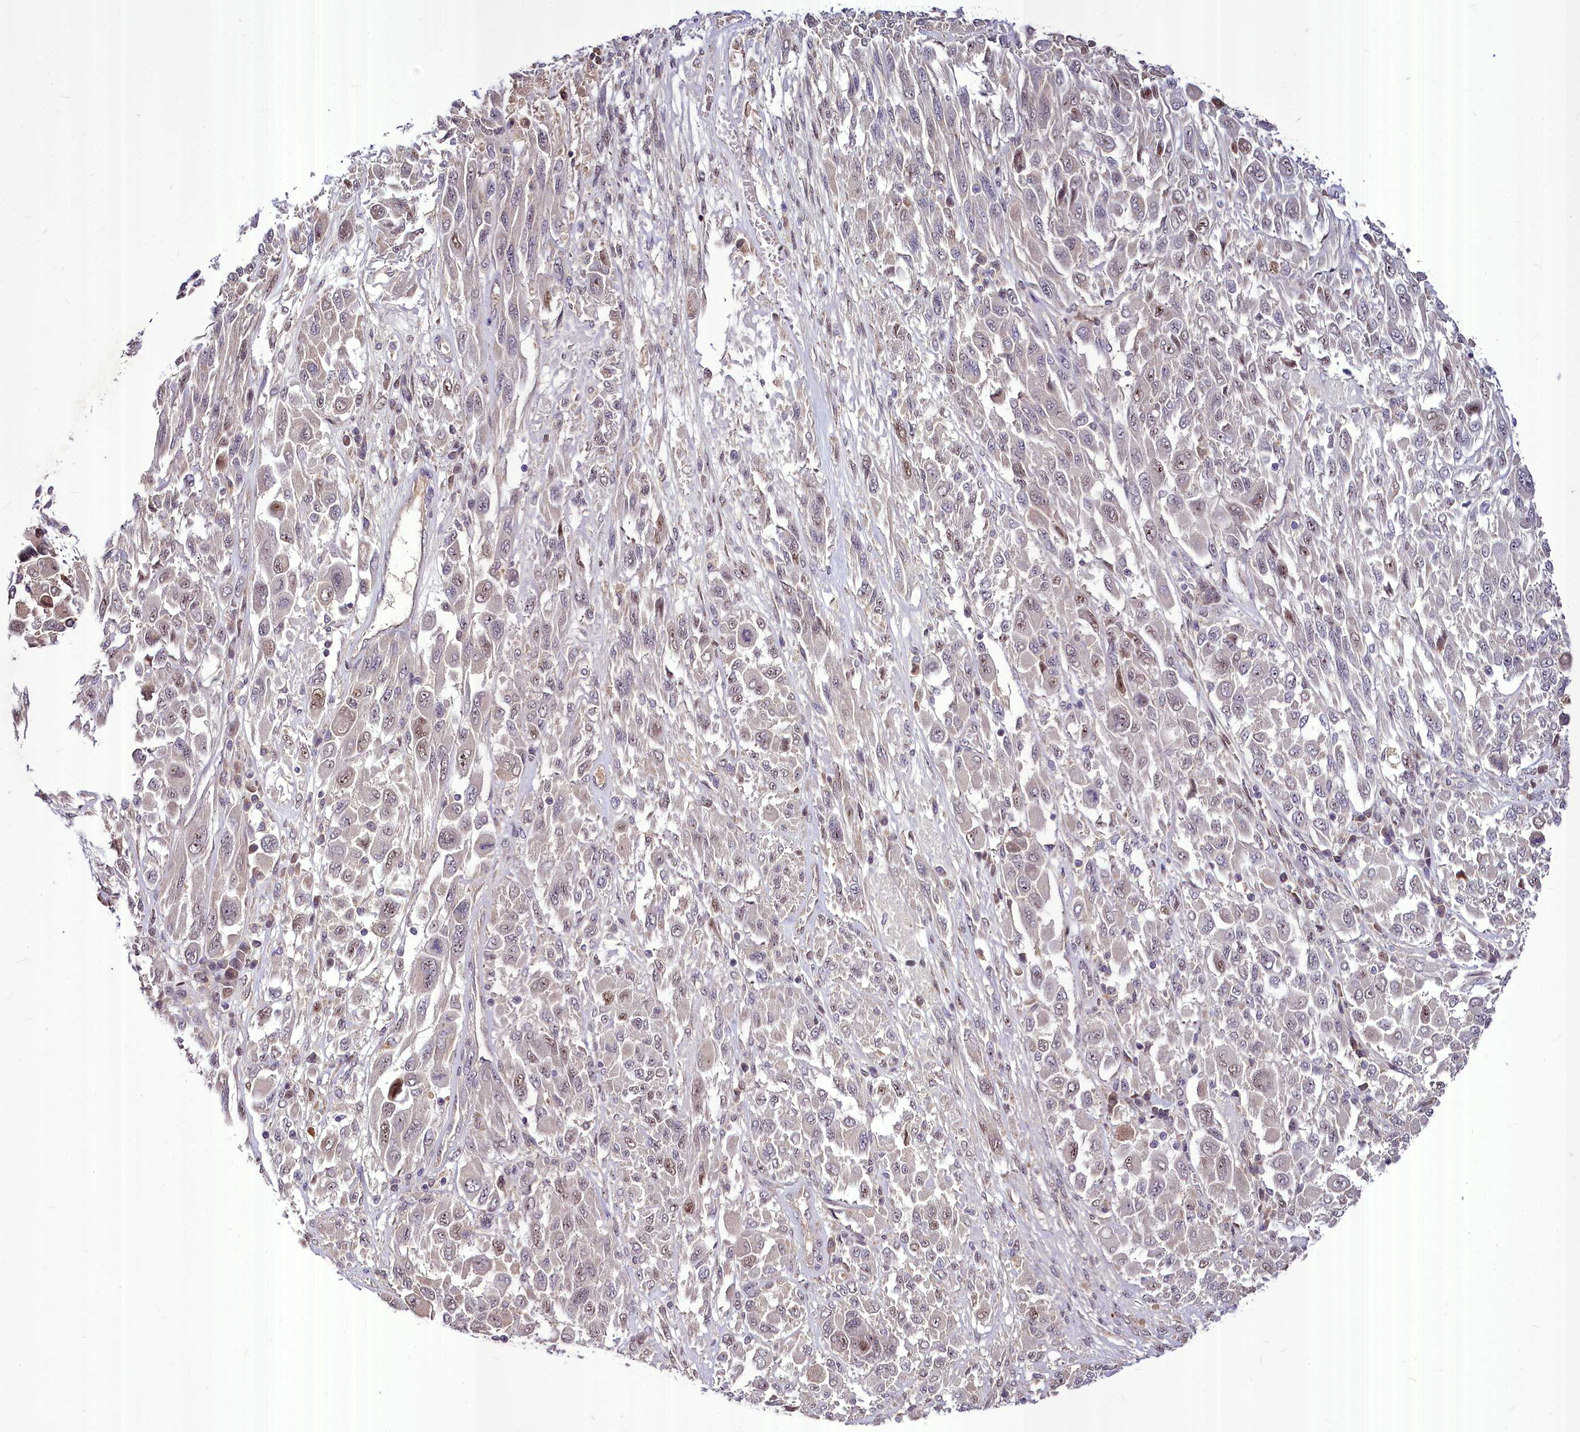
{"staining": {"intensity": "weak", "quantity": "<25%", "location": "nuclear"}, "tissue": "melanoma", "cell_type": "Tumor cells", "image_type": "cancer", "snomed": [{"axis": "morphology", "description": "Malignant melanoma, NOS"}, {"axis": "topography", "description": "Skin"}], "caption": "A high-resolution photomicrograph shows immunohistochemistry staining of melanoma, which exhibits no significant staining in tumor cells.", "gene": "MAML2", "patient": {"sex": "female", "age": 91}}